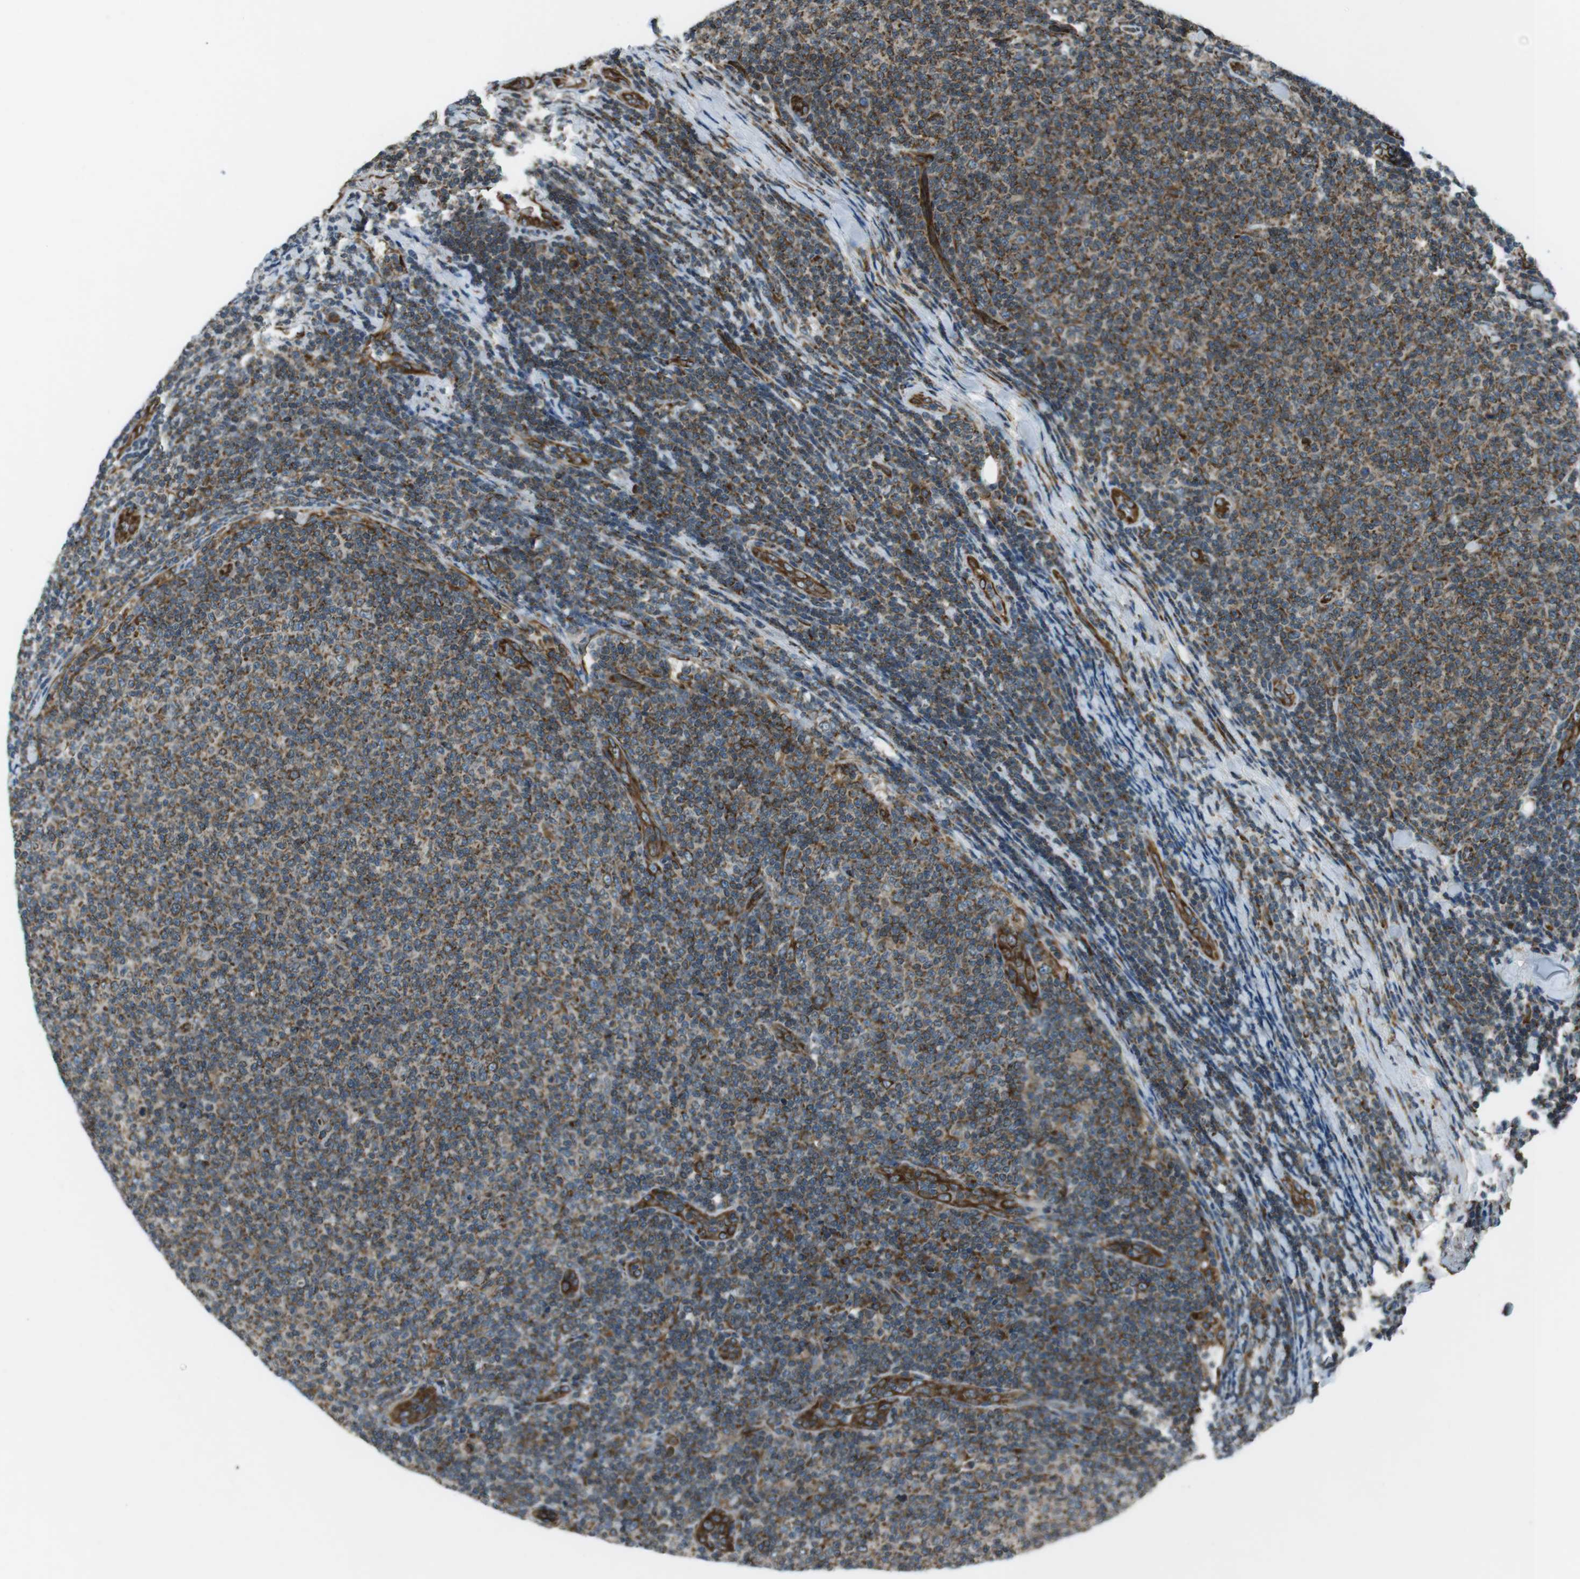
{"staining": {"intensity": "strong", "quantity": ">75%", "location": "cytoplasmic/membranous"}, "tissue": "lymphoma", "cell_type": "Tumor cells", "image_type": "cancer", "snomed": [{"axis": "morphology", "description": "Malignant lymphoma, non-Hodgkin's type, Low grade"}, {"axis": "topography", "description": "Lymph node"}], "caption": "DAB immunohistochemical staining of low-grade malignant lymphoma, non-Hodgkin's type reveals strong cytoplasmic/membranous protein staining in about >75% of tumor cells.", "gene": "KTN1", "patient": {"sex": "male", "age": 66}}